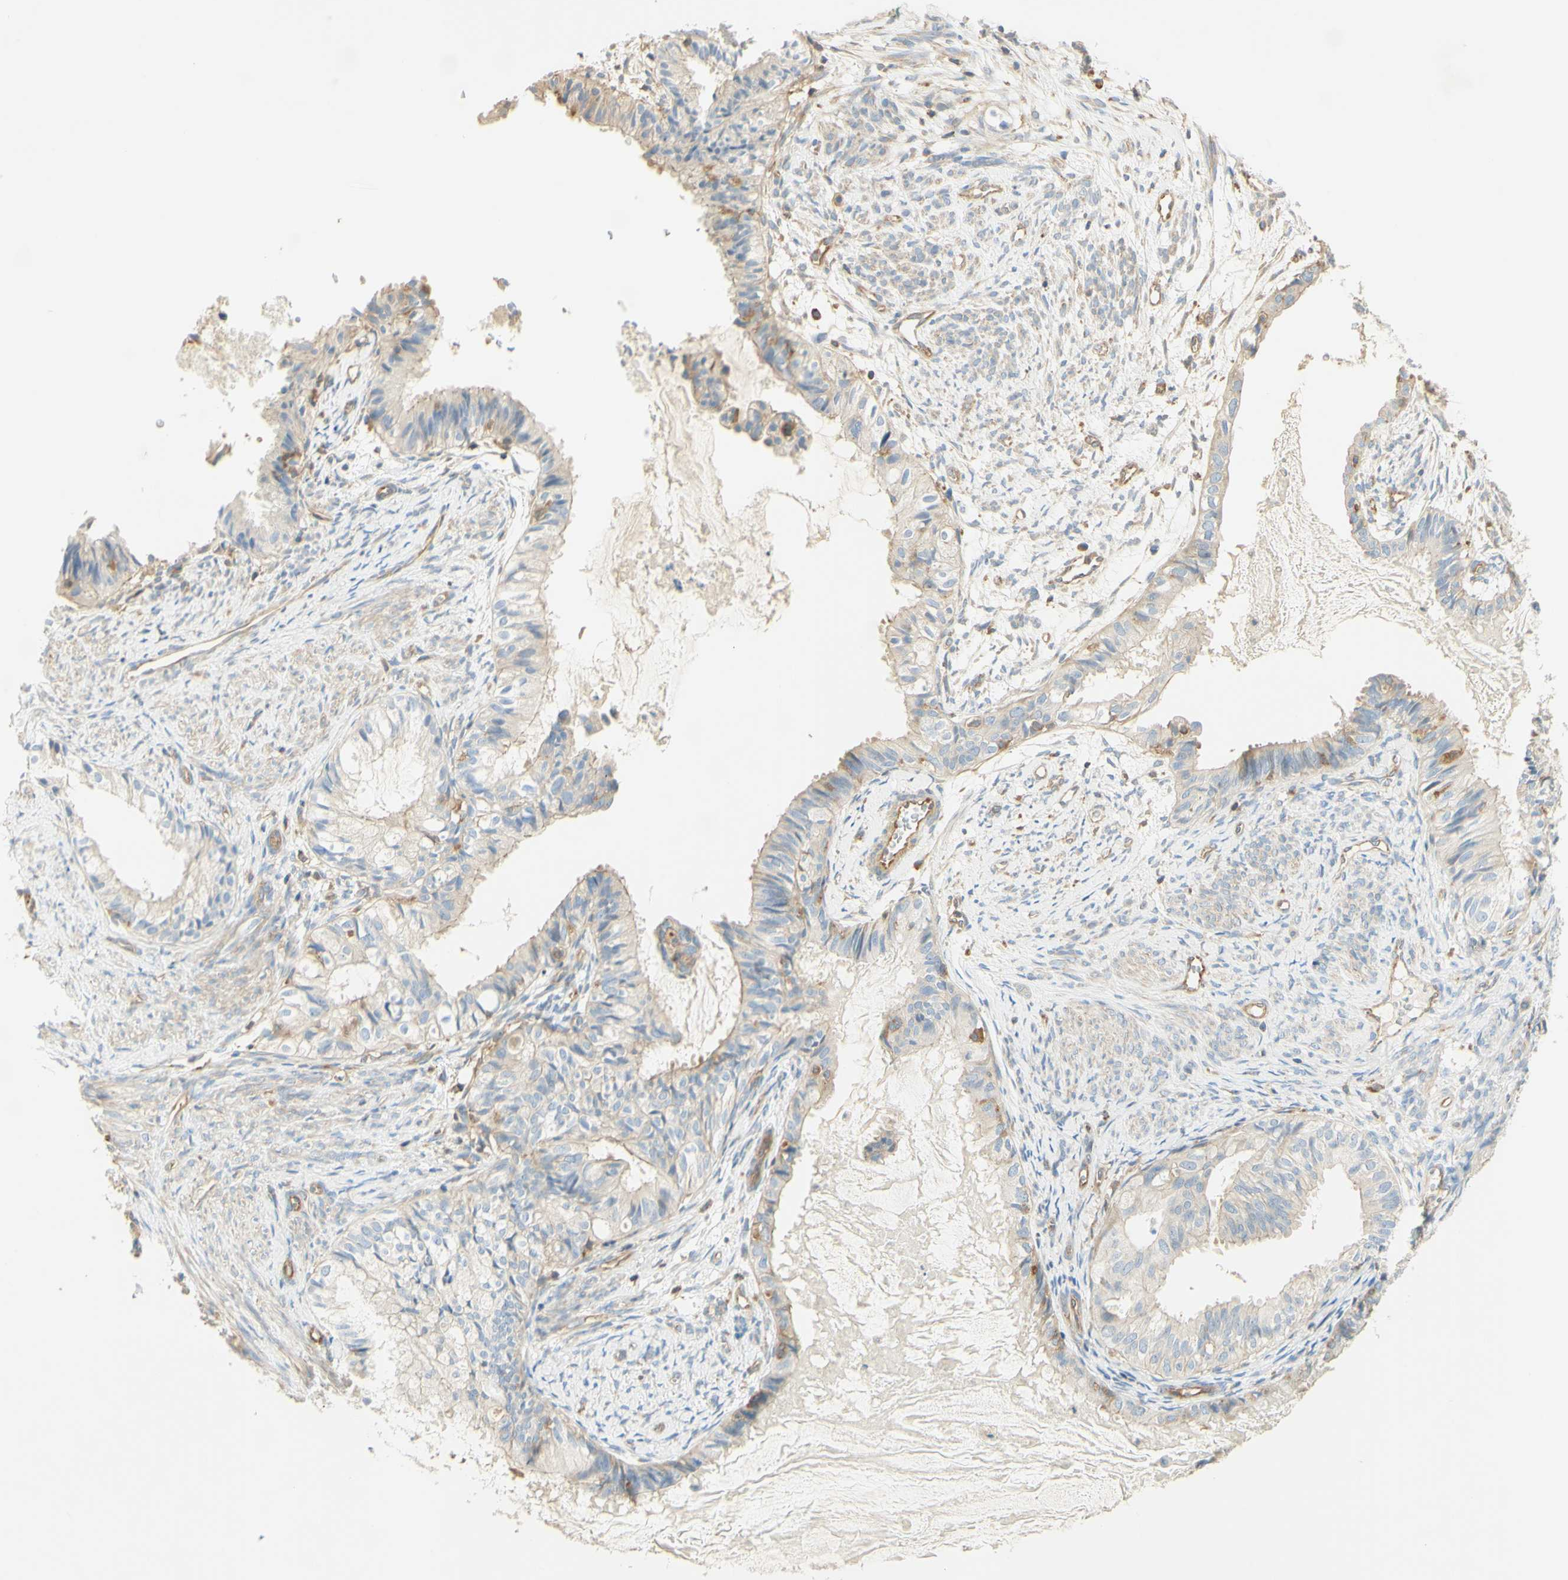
{"staining": {"intensity": "weak", "quantity": "<25%", "location": "cytoplasmic/membranous"}, "tissue": "cervical cancer", "cell_type": "Tumor cells", "image_type": "cancer", "snomed": [{"axis": "morphology", "description": "Normal tissue, NOS"}, {"axis": "morphology", "description": "Adenocarcinoma, NOS"}, {"axis": "topography", "description": "Cervix"}, {"axis": "topography", "description": "Endometrium"}], "caption": "DAB (3,3'-diaminobenzidine) immunohistochemical staining of human cervical cancer reveals no significant expression in tumor cells.", "gene": "IKBKG", "patient": {"sex": "female", "age": 86}}